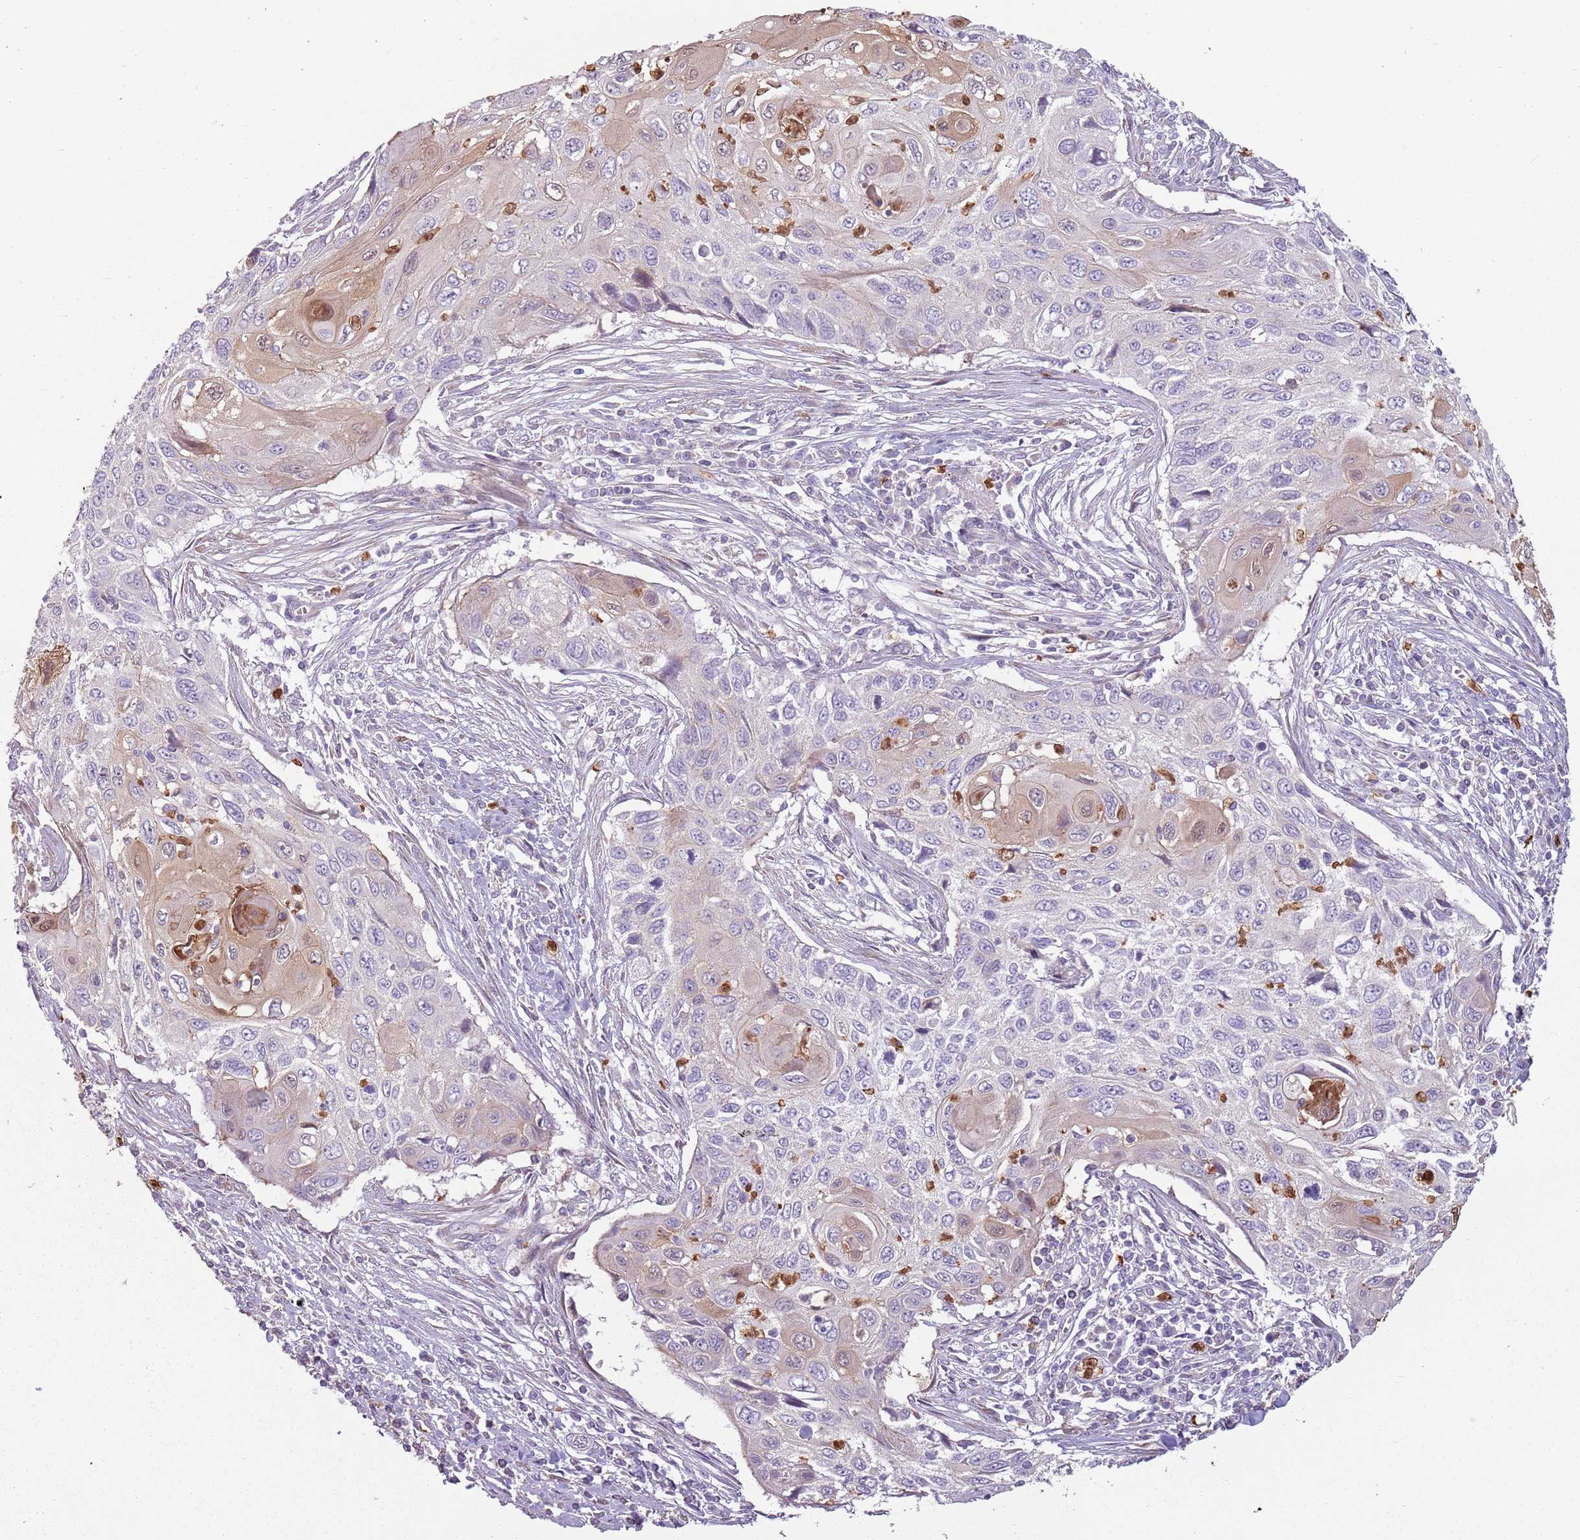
{"staining": {"intensity": "weak", "quantity": "<25%", "location": "cytoplasmic/membranous"}, "tissue": "cervical cancer", "cell_type": "Tumor cells", "image_type": "cancer", "snomed": [{"axis": "morphology", "description": "Squamous cell carcinoma, NOS"}, {"axis": "topography", "description": "Cervix"}], "caption": "Tumor cells are negative for protein expression in human cervical squamous cell carcinoma. (DAB (3,3'-diaminobenzidine) immunohistochemistry (IHC), high magnification).", "gene": "SPAG4", "patient": {"sex": "female", "age": 70}}